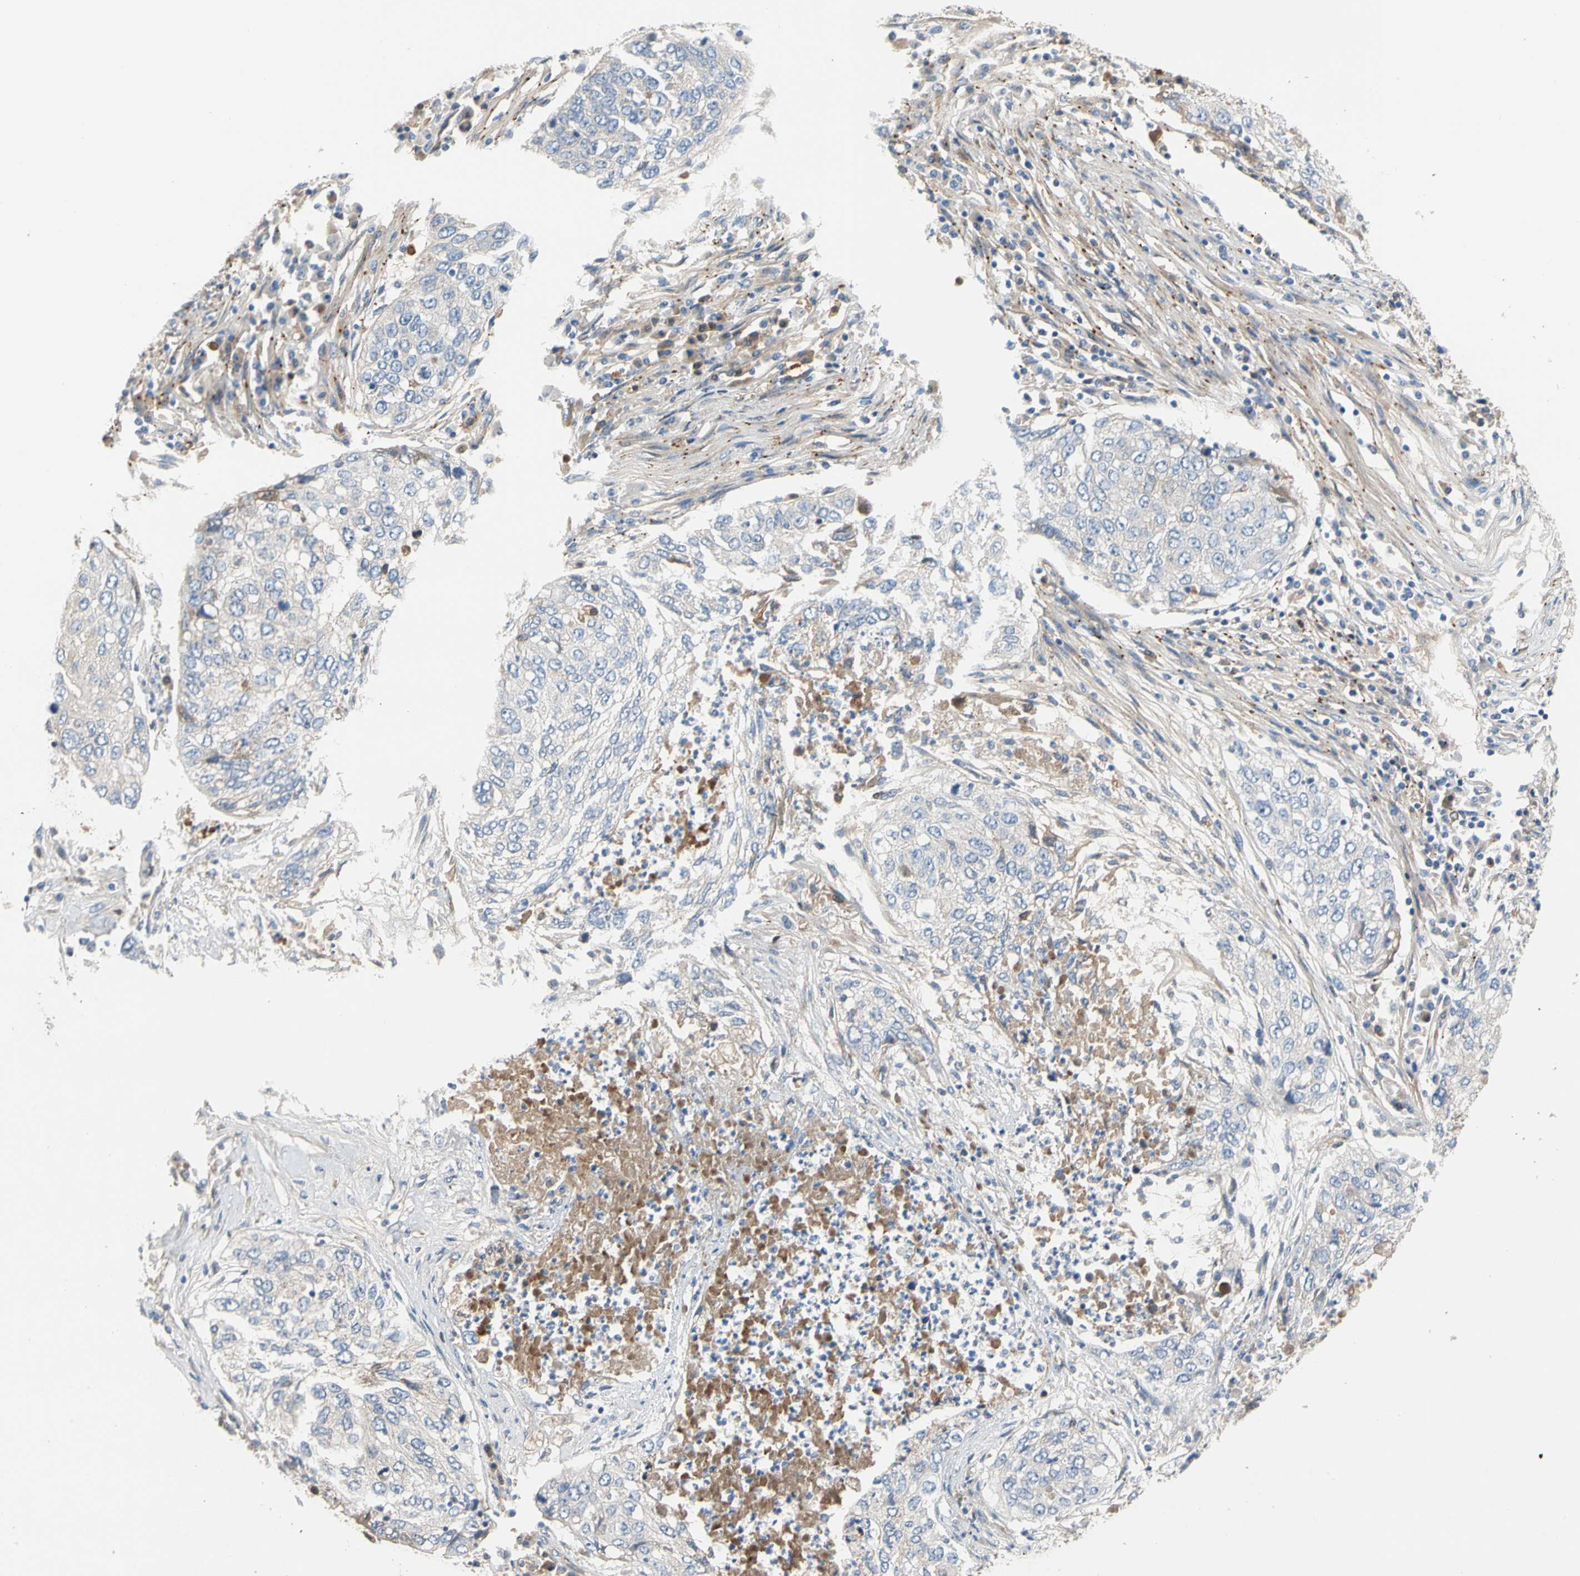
{"staining": {"intensity": "weak", "quantity": "<25%", "location": "cytoplasmic/membranous"}, "tissue": "lung cancer", "cell_type": "Tumor cells", "image_type": "cancer", "snomed": [{"axis": "morphology", "description": "Squamous cell carcinoma, NOS"}, {"axis": "topography", "description": "Lung"}], "caption": "DAB (3,3'-diaminobenzidine) immunohistochemical staining of human lung cancer reveals no significant staining in tumor cells.", "gene": "ENTREP3", "patient": {"sex": "female", "age": 63}}